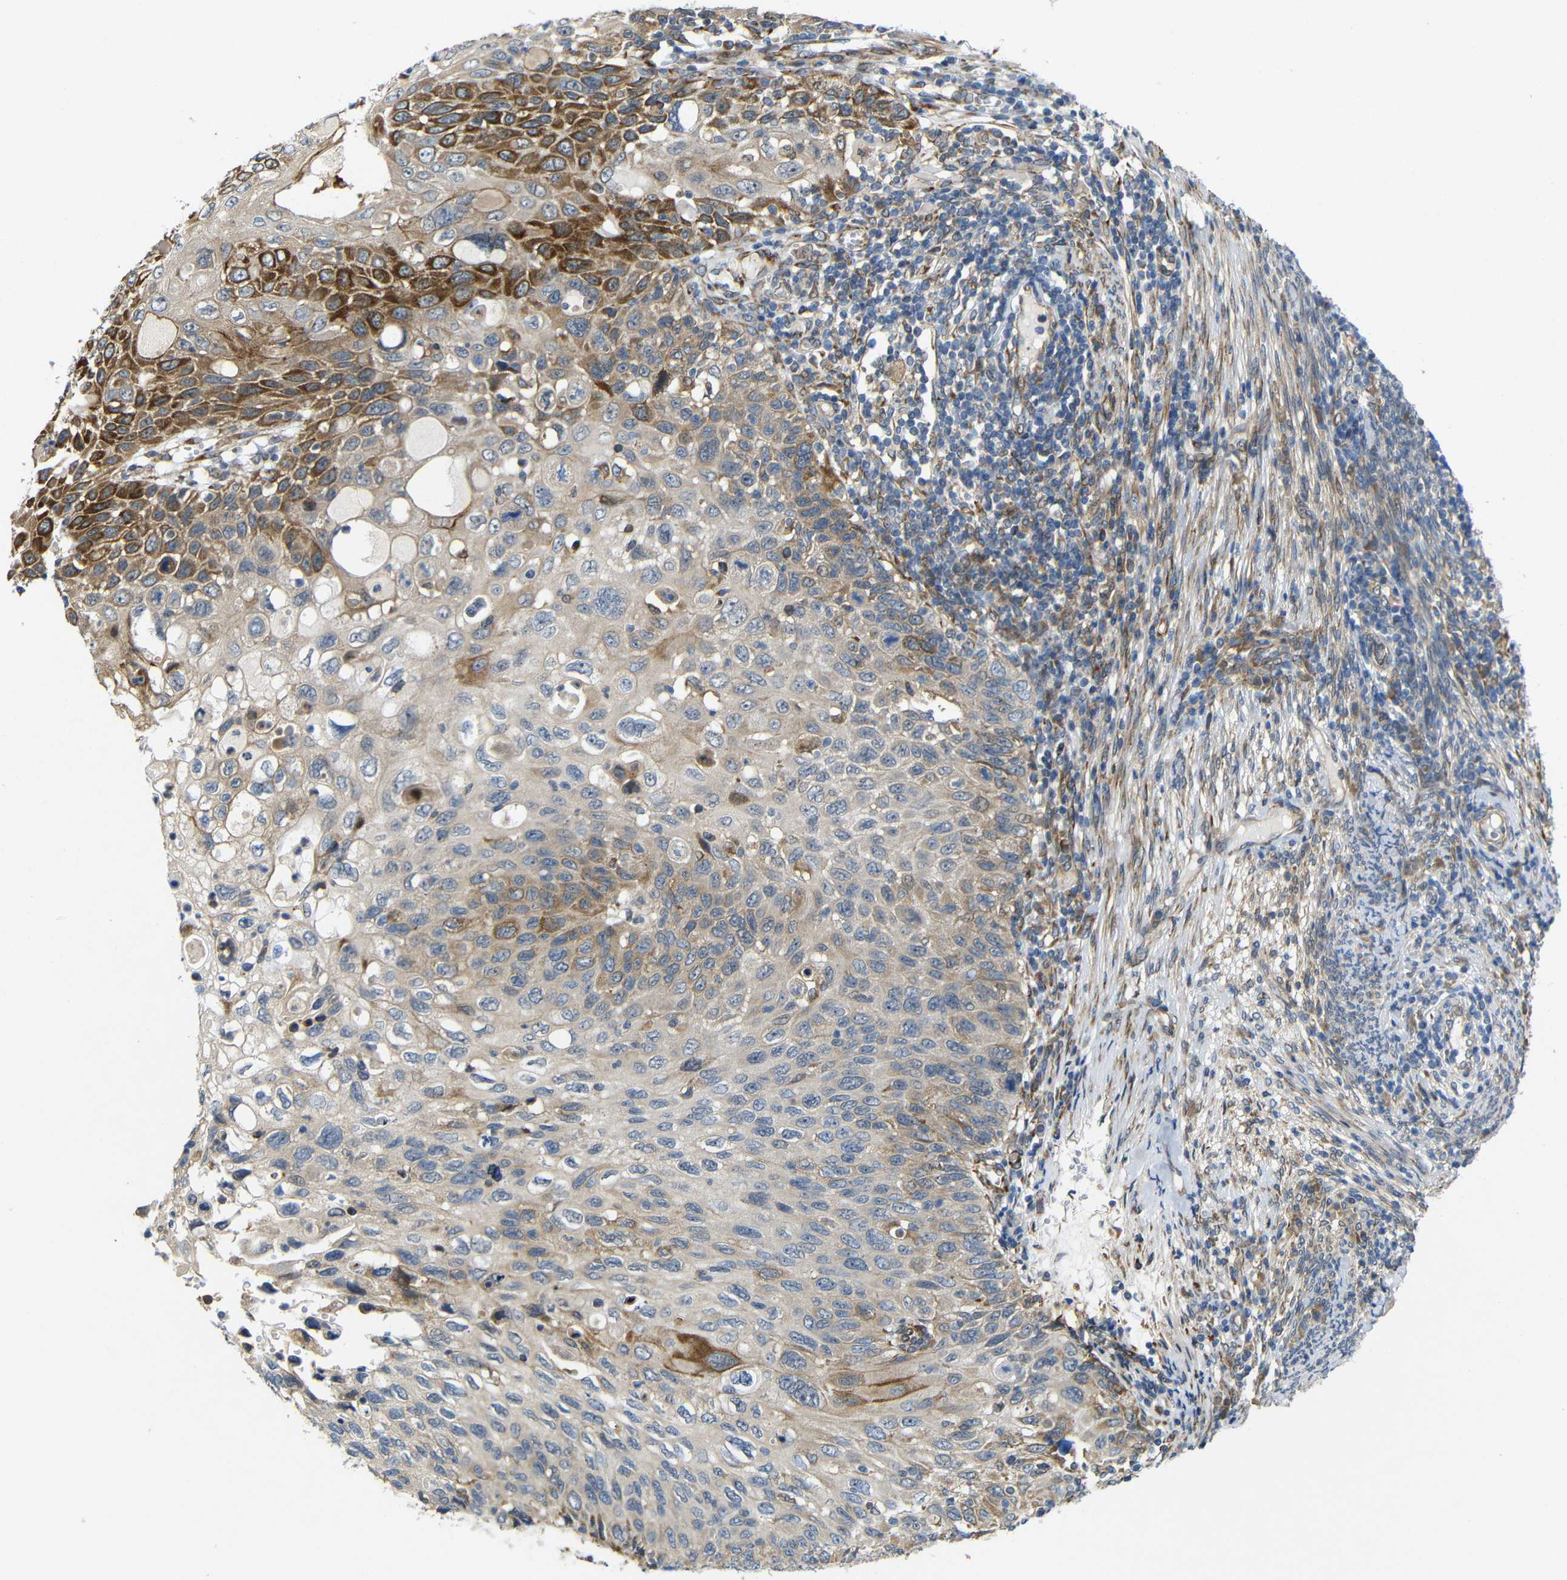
{"staining": {"intensity": "moderate", "quantity": "25%-75%", "location": "cytoplasmic/membranous"}, "tissue": "cervical cancer", "cell_type": "Tumor cells", "image_type": "cancer", "snomed": [{"axis": "morphology", "description": "Squamous cell carcinoma, NOS"}, {"axis": "topography", "description": "Cervix"}], "caption": "Protein expression analysis of human cervical cancer (squamous cell carcinoma) reveals moderate cytoplasmic/membranous staining in approximately 25%-75% of tumor cells.", "gene": "P3H2", "patient": {"sex": "female", "age": 70}}